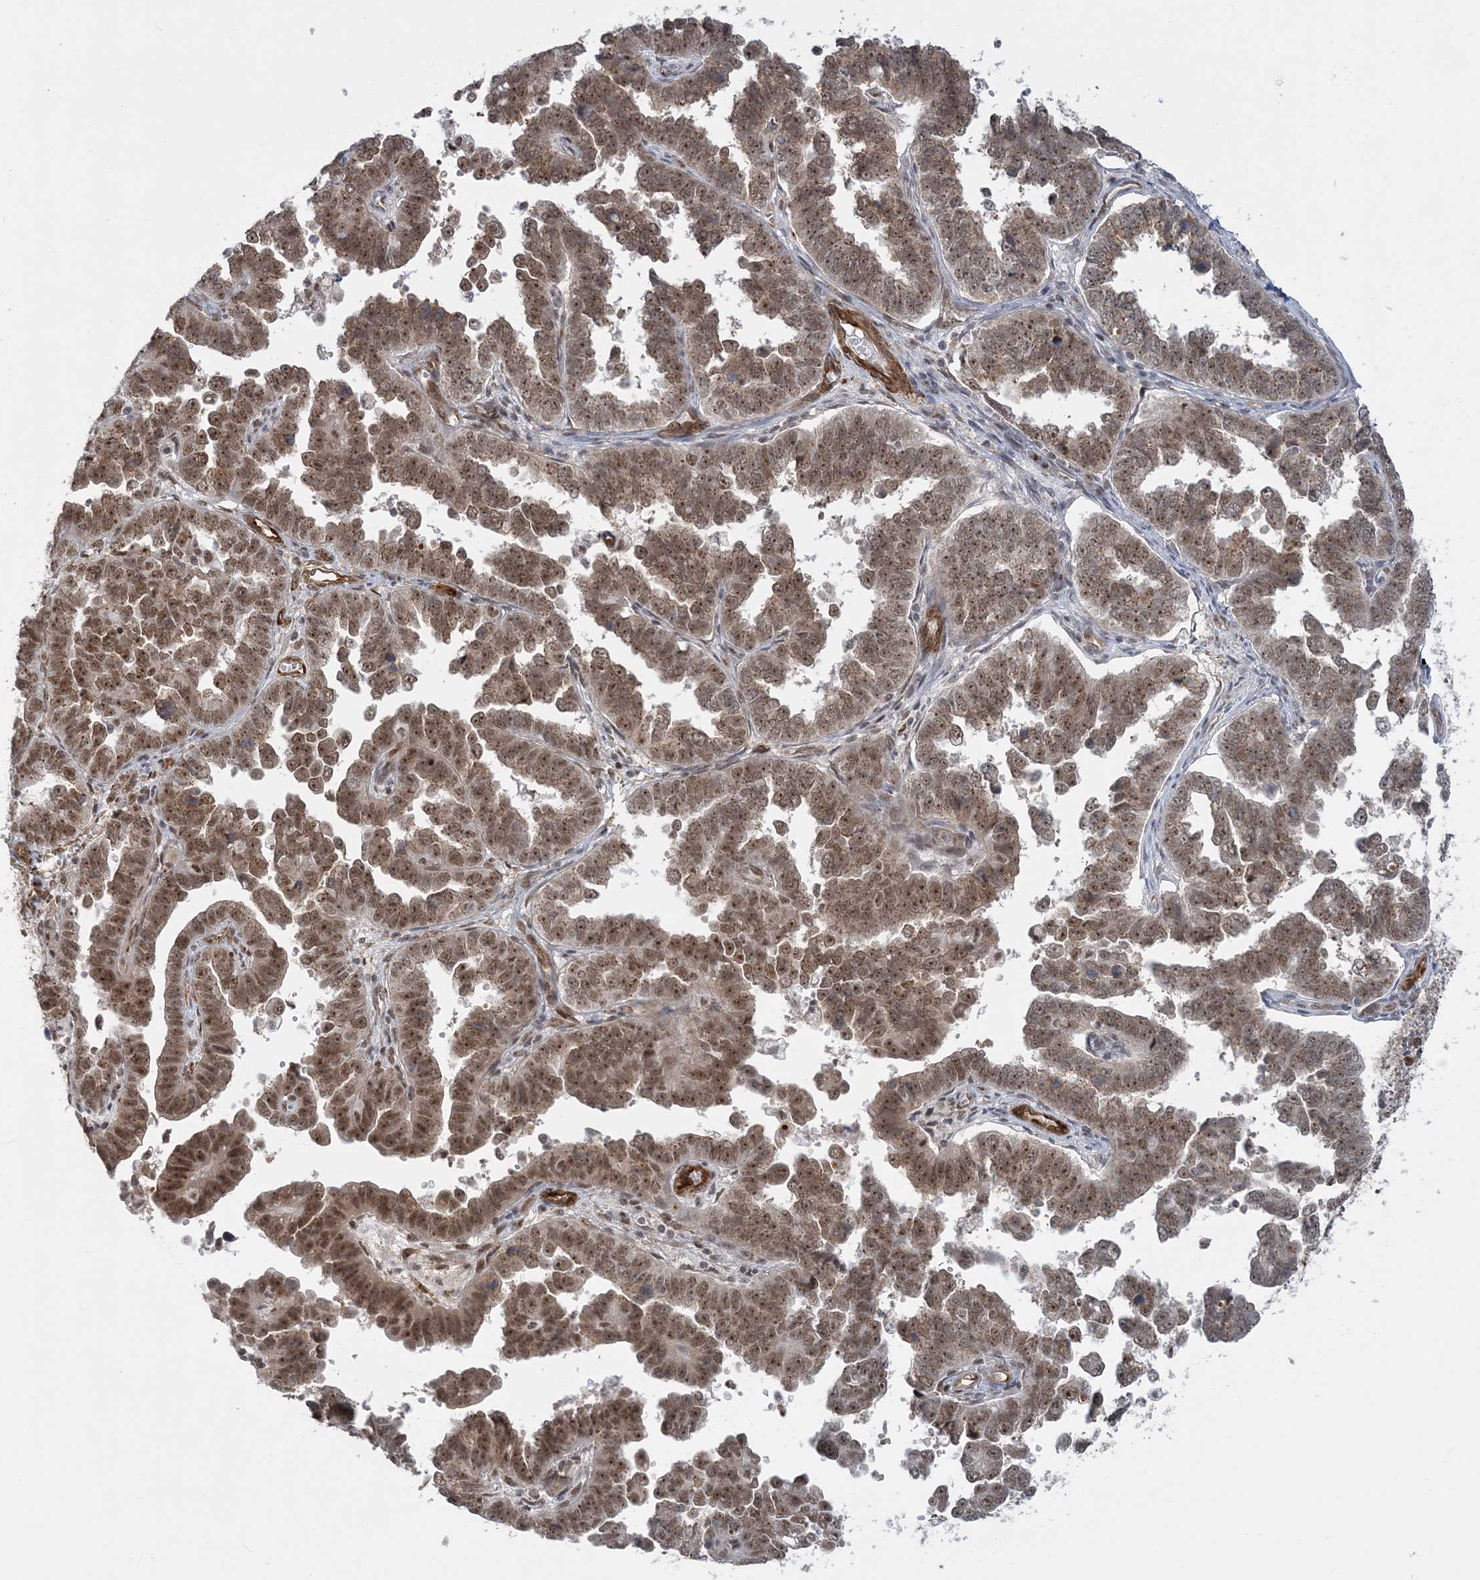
{"staining": {"intensity": "moderate", "quantity": ">75%", "location": "cytoplasmic/membranous,nuclear"}, "tissue": "endometrial cancer", "cell_type": "Tumor cells", "image_type": "cancer", "snomed": [{"axis": "morphology", "description": "Adenocarcinoma, NOS"}, {"axis": "topography", "description": "Endometrium"}], "caption": "Human endometrial cancer (adenocarcinoma) stained with a protein marker demonstrates moderate staining in tumor cells.", "gene": "PLRG1", "patient": {"sex": "female", "age": 75}}